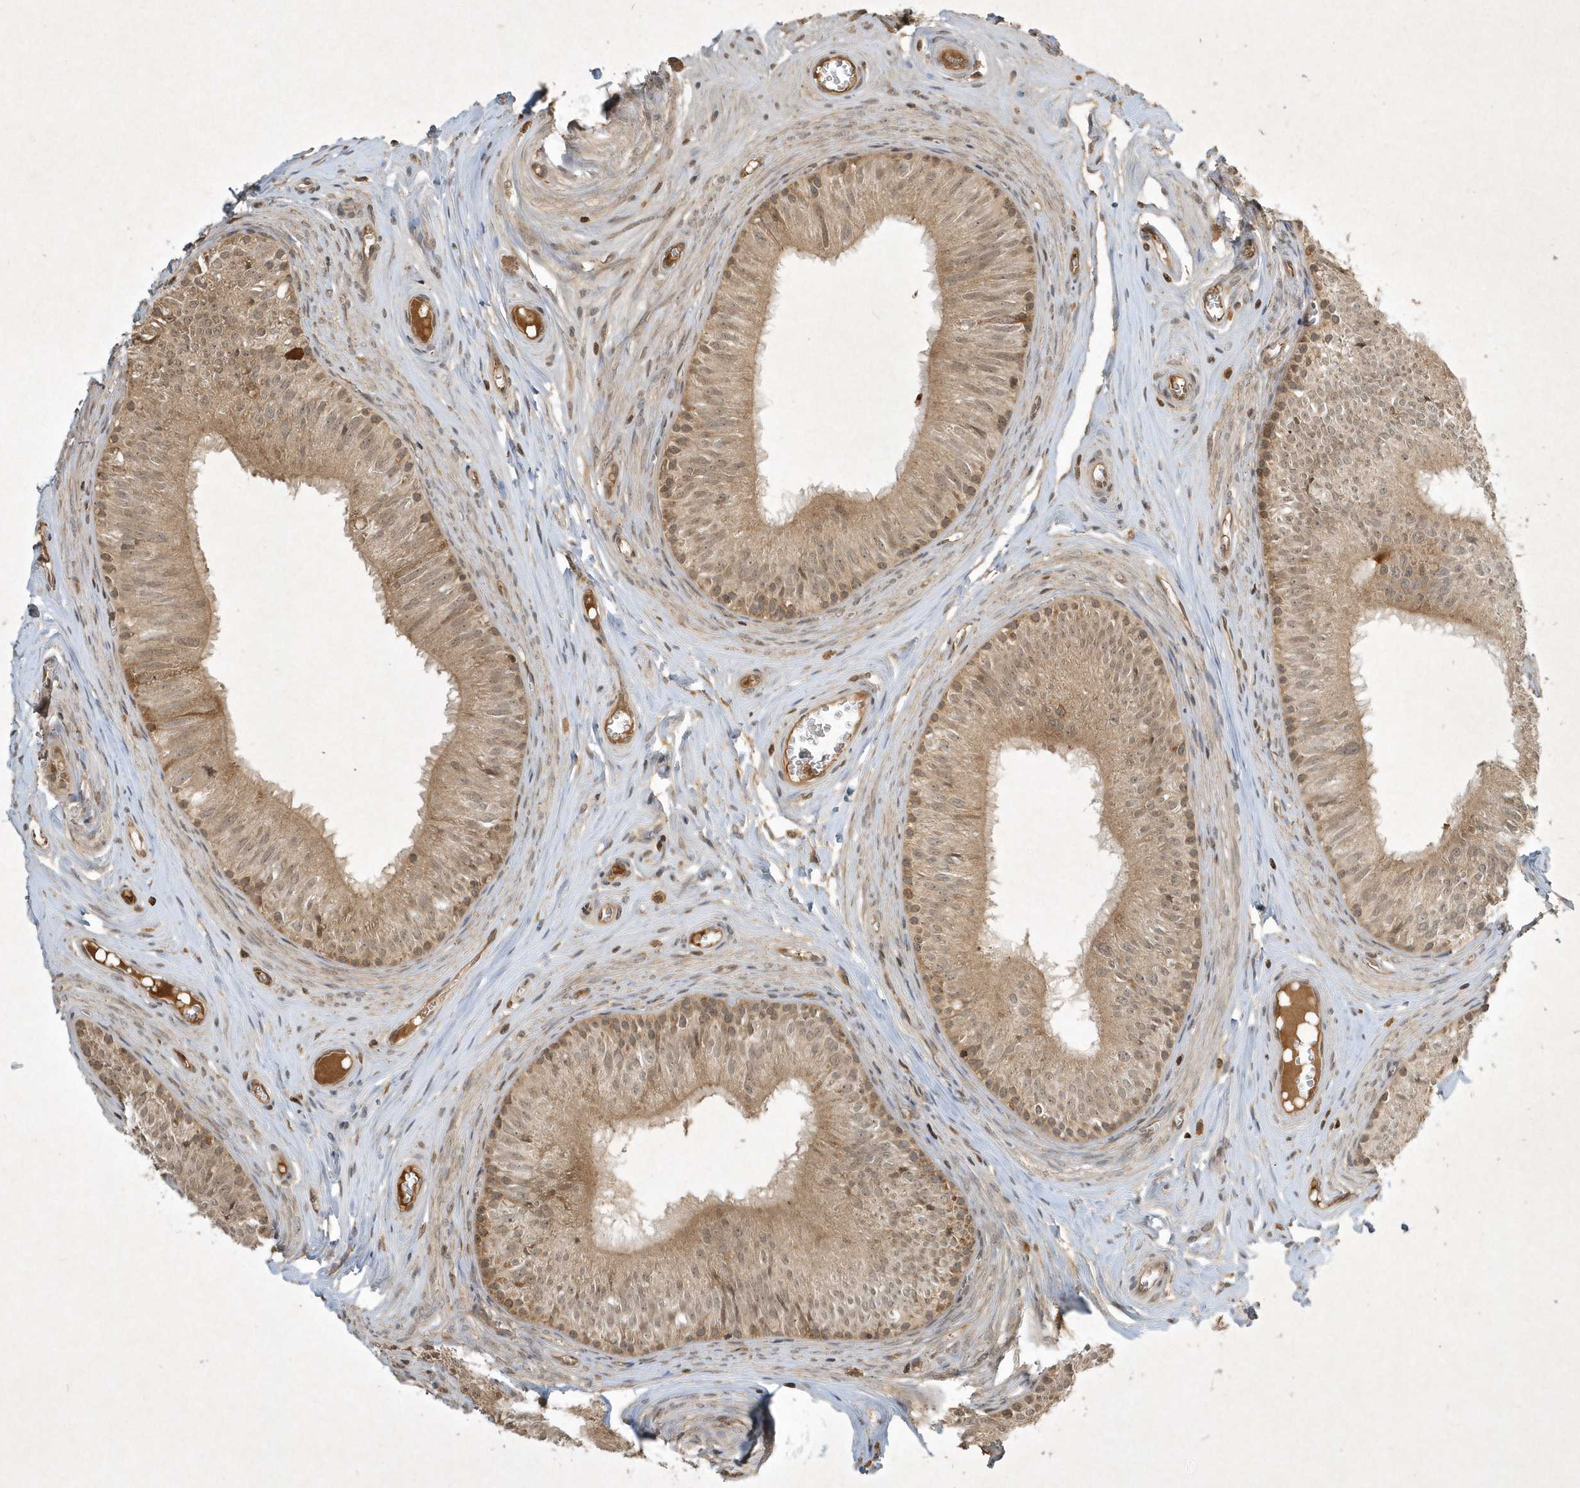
{"staining": {"intensity": "moderate", "quantity": "25%-75%", "location": "cytoplasmic/membranous"}, "tissue": "epididymis", "cell_type": "Glandular cells", "image_type": "normal", "snomed": [{"axis": "morphology", "description": "Normal tissue, NOS"}, {"axis": "topography", "description": "Epididymis"}], "caption": "This histopathology image shows unremarkable epididymis stained with immunohistochemistry to label a protein in brown. The cytoplasmic/membranous of glandular cells show moderate positivity for the protein. Nuclei are counter-stained blue.", "gene": "PLTP", "patient": {"sex": "male", "age": 46}}